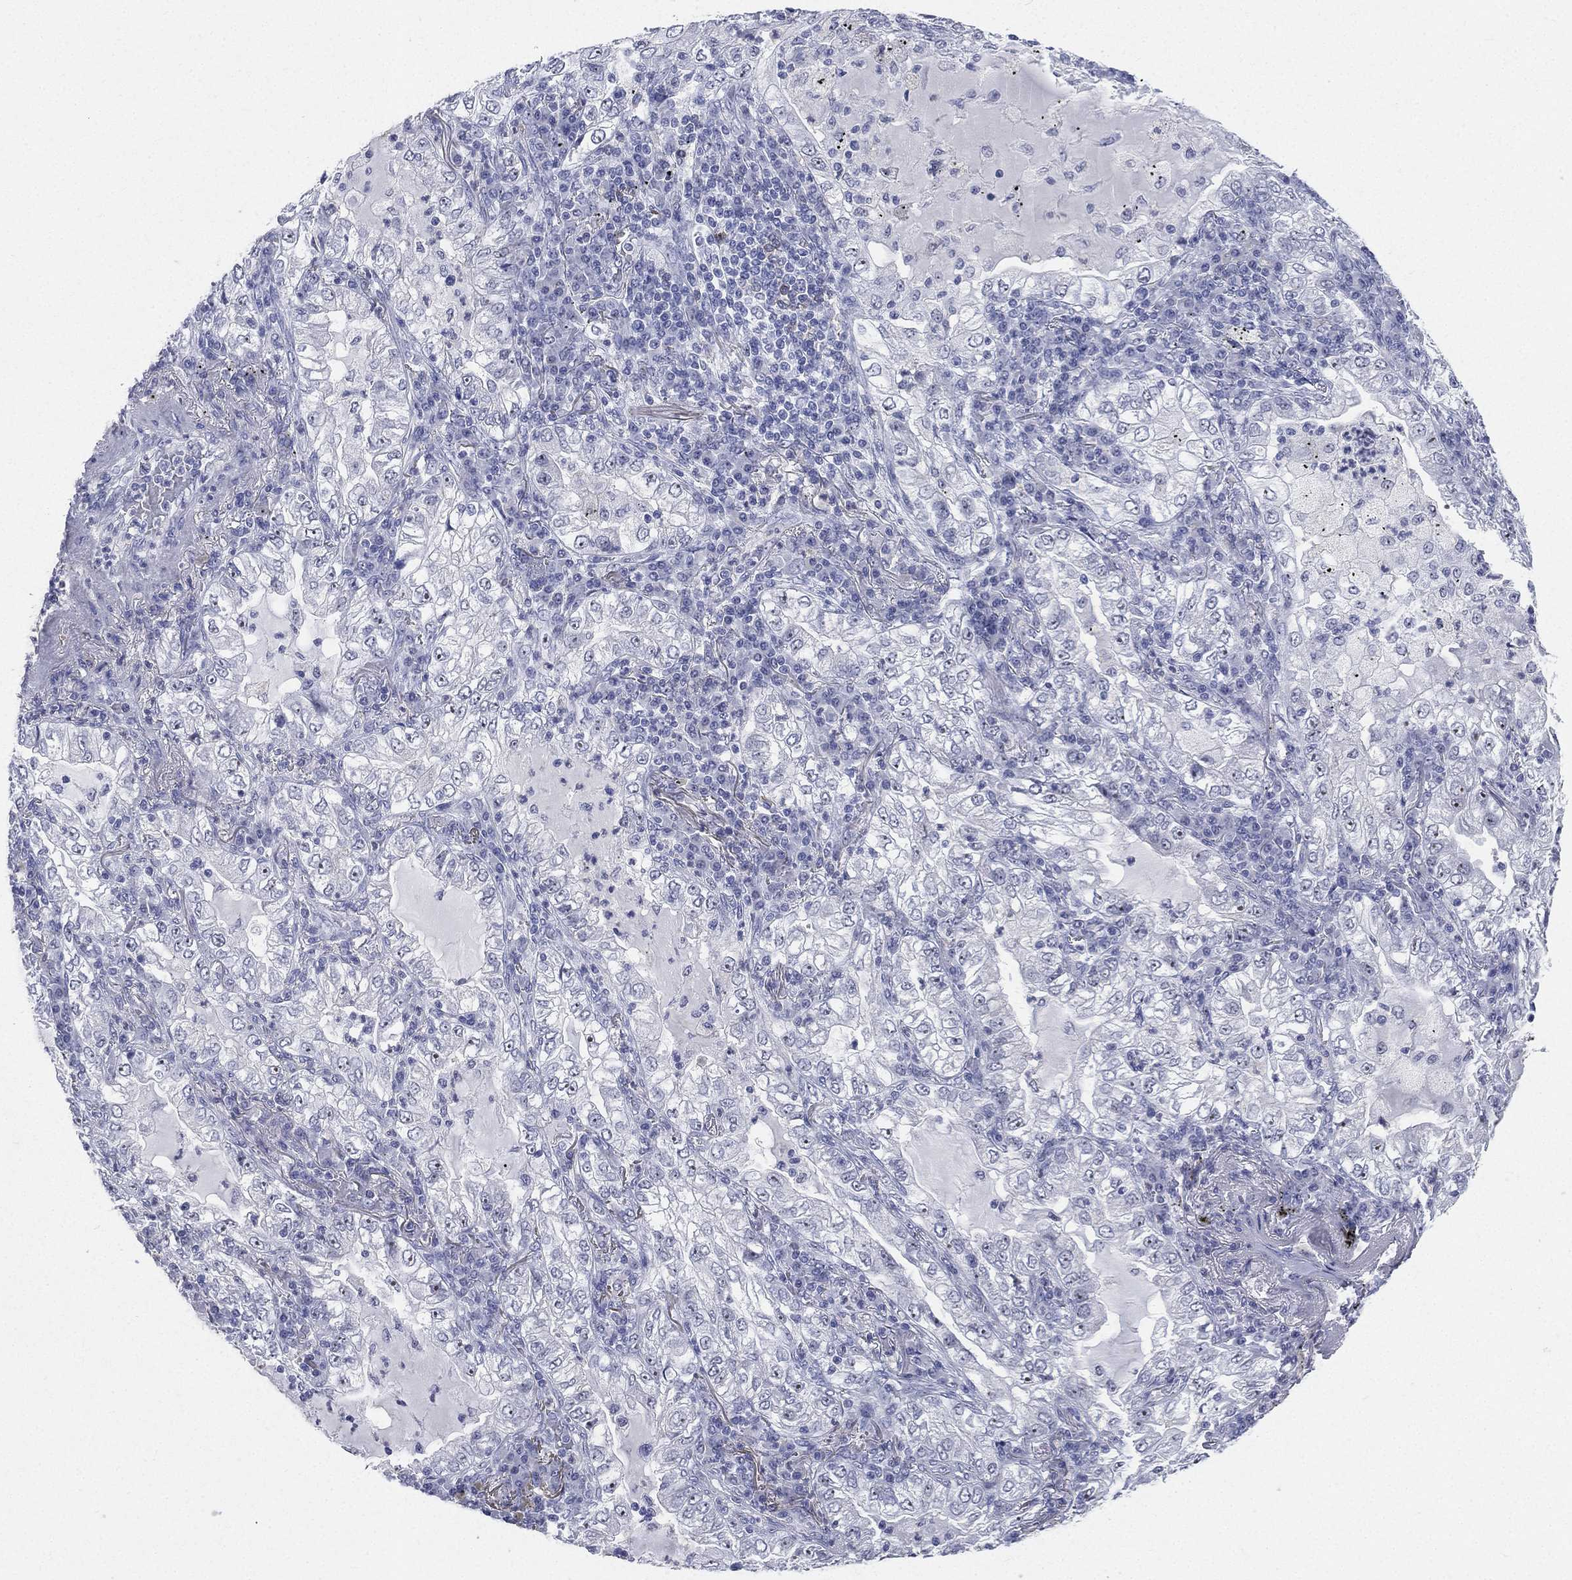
{"staining": {"intensity": "negative", "quantity": "none", "location": "none"}, "tissue": "lung cancer", "cell_type": "Tumor cells", "image_type": "cancer", "snomed": [{"axis": "morphology", "description": "Adenocarcinoma, NOS"}, {"axis": "topography", "description": "Lung"}], "caption": "This image is of adenocarcinoma (lung) stained with immunohistochemistry (IHC) to label a protein in brown with the nuclei are counter-stained blue. There is no expression in tumor cells. The staining was performed using DAB to visualize the protein expression in brown, while the nuclei were stained in blue with hematoxylin (Magnification: 20x).", "gene": "CD22", "patient": {"sex": "female", "age": 73}}